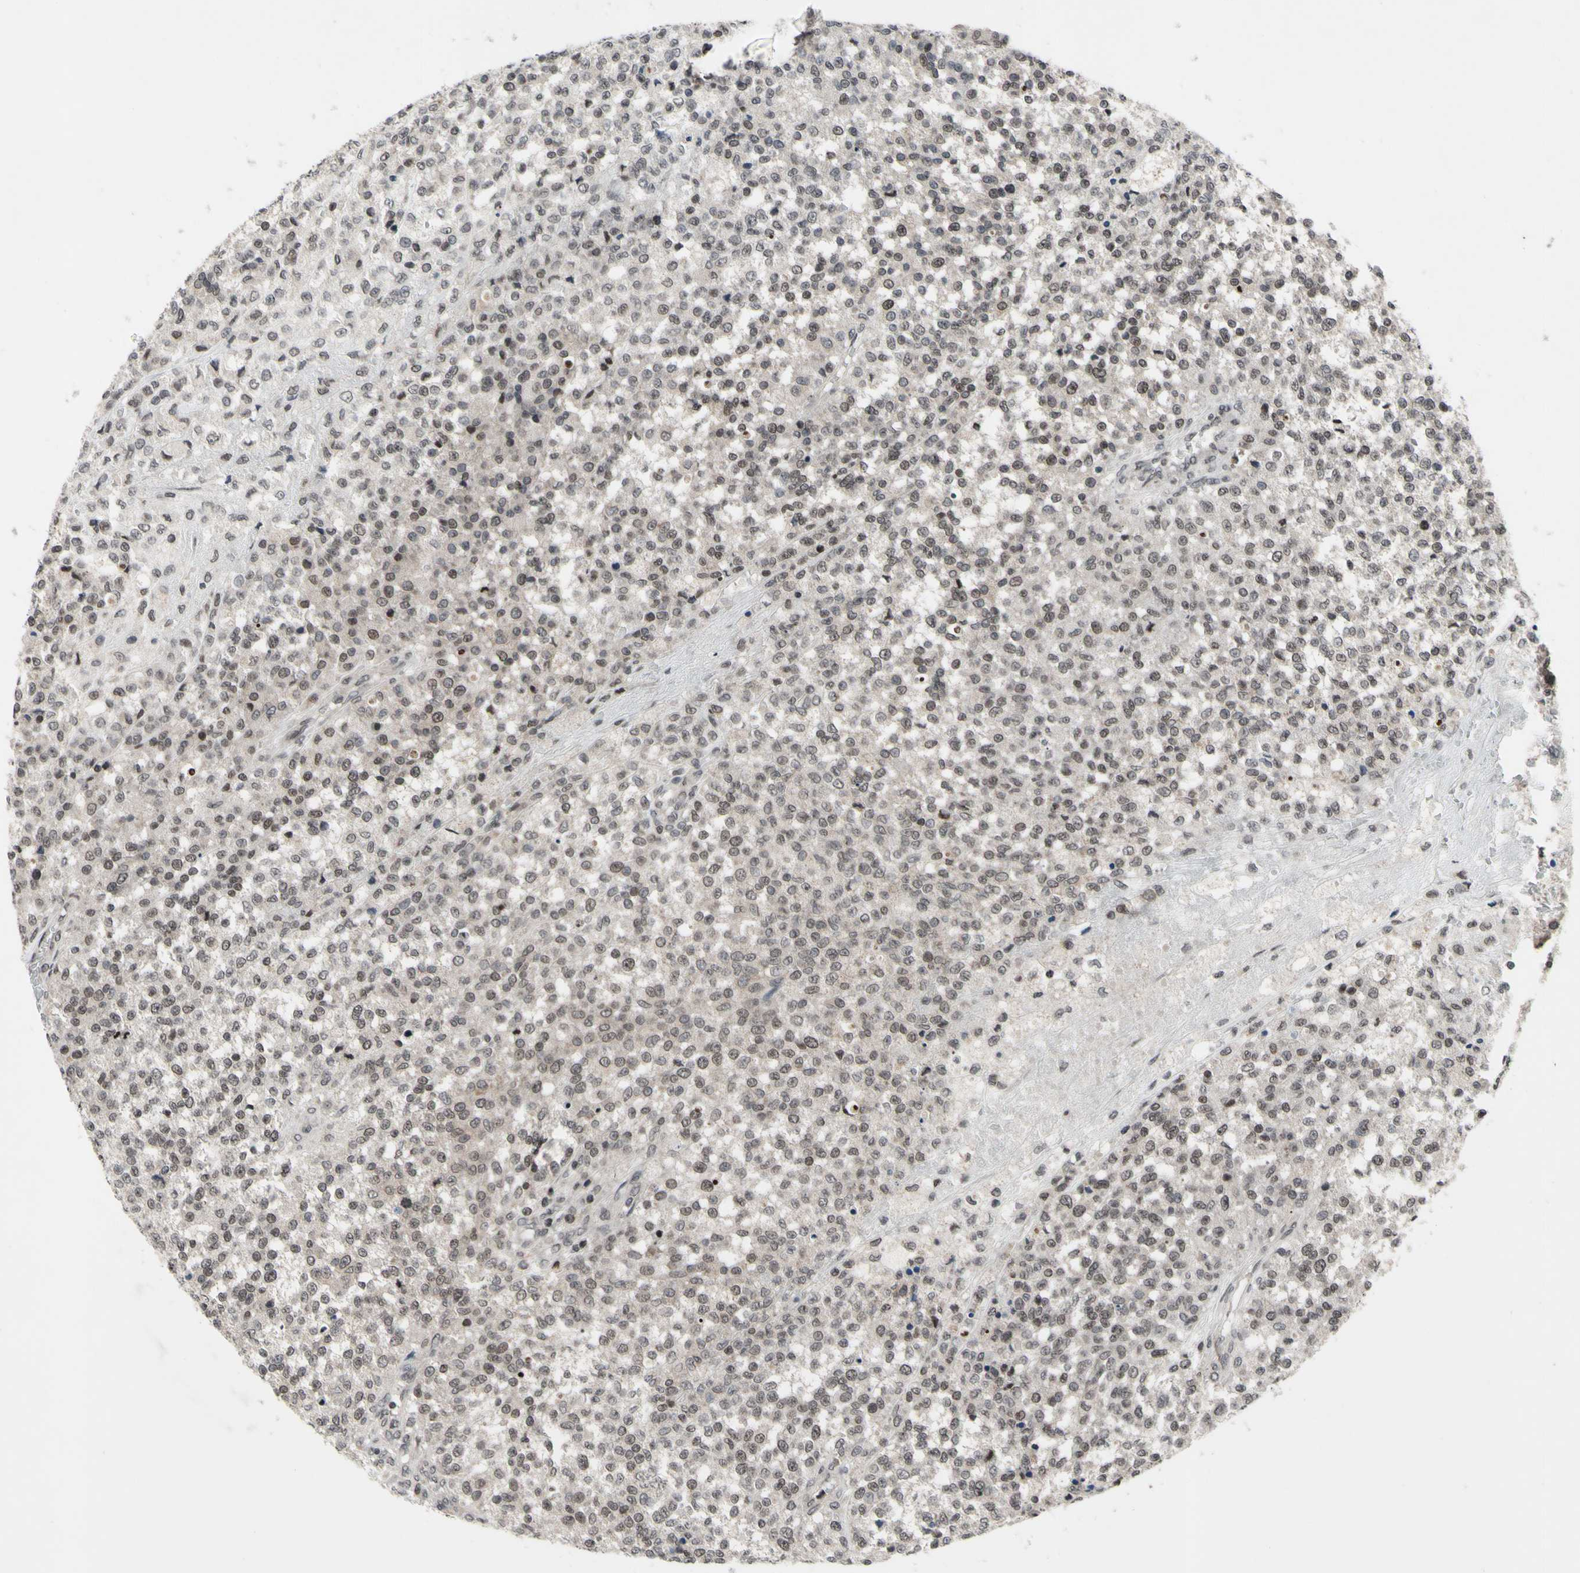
{"staining": {"intensity": "weak", "quantity": "25%-75%", "location": "cytoplasmic/membranous,nuclear"}, "tissue": "testis cancer", "cell_type": "Tumor cells", "image_type": "cancer", "snomed": [{"axis": "morphology", "description": "Seminoma, NOS"}, {"axis": "topography", "description": "Testis"}], "caption": "Seminoma (testis) stained with IHC shows weak cytoplasmic/membranous and nuclear expression in about 25%-75% of tumor cells.", "gene": "XPO1", "patient": {"sex": "male", "age": 59}}